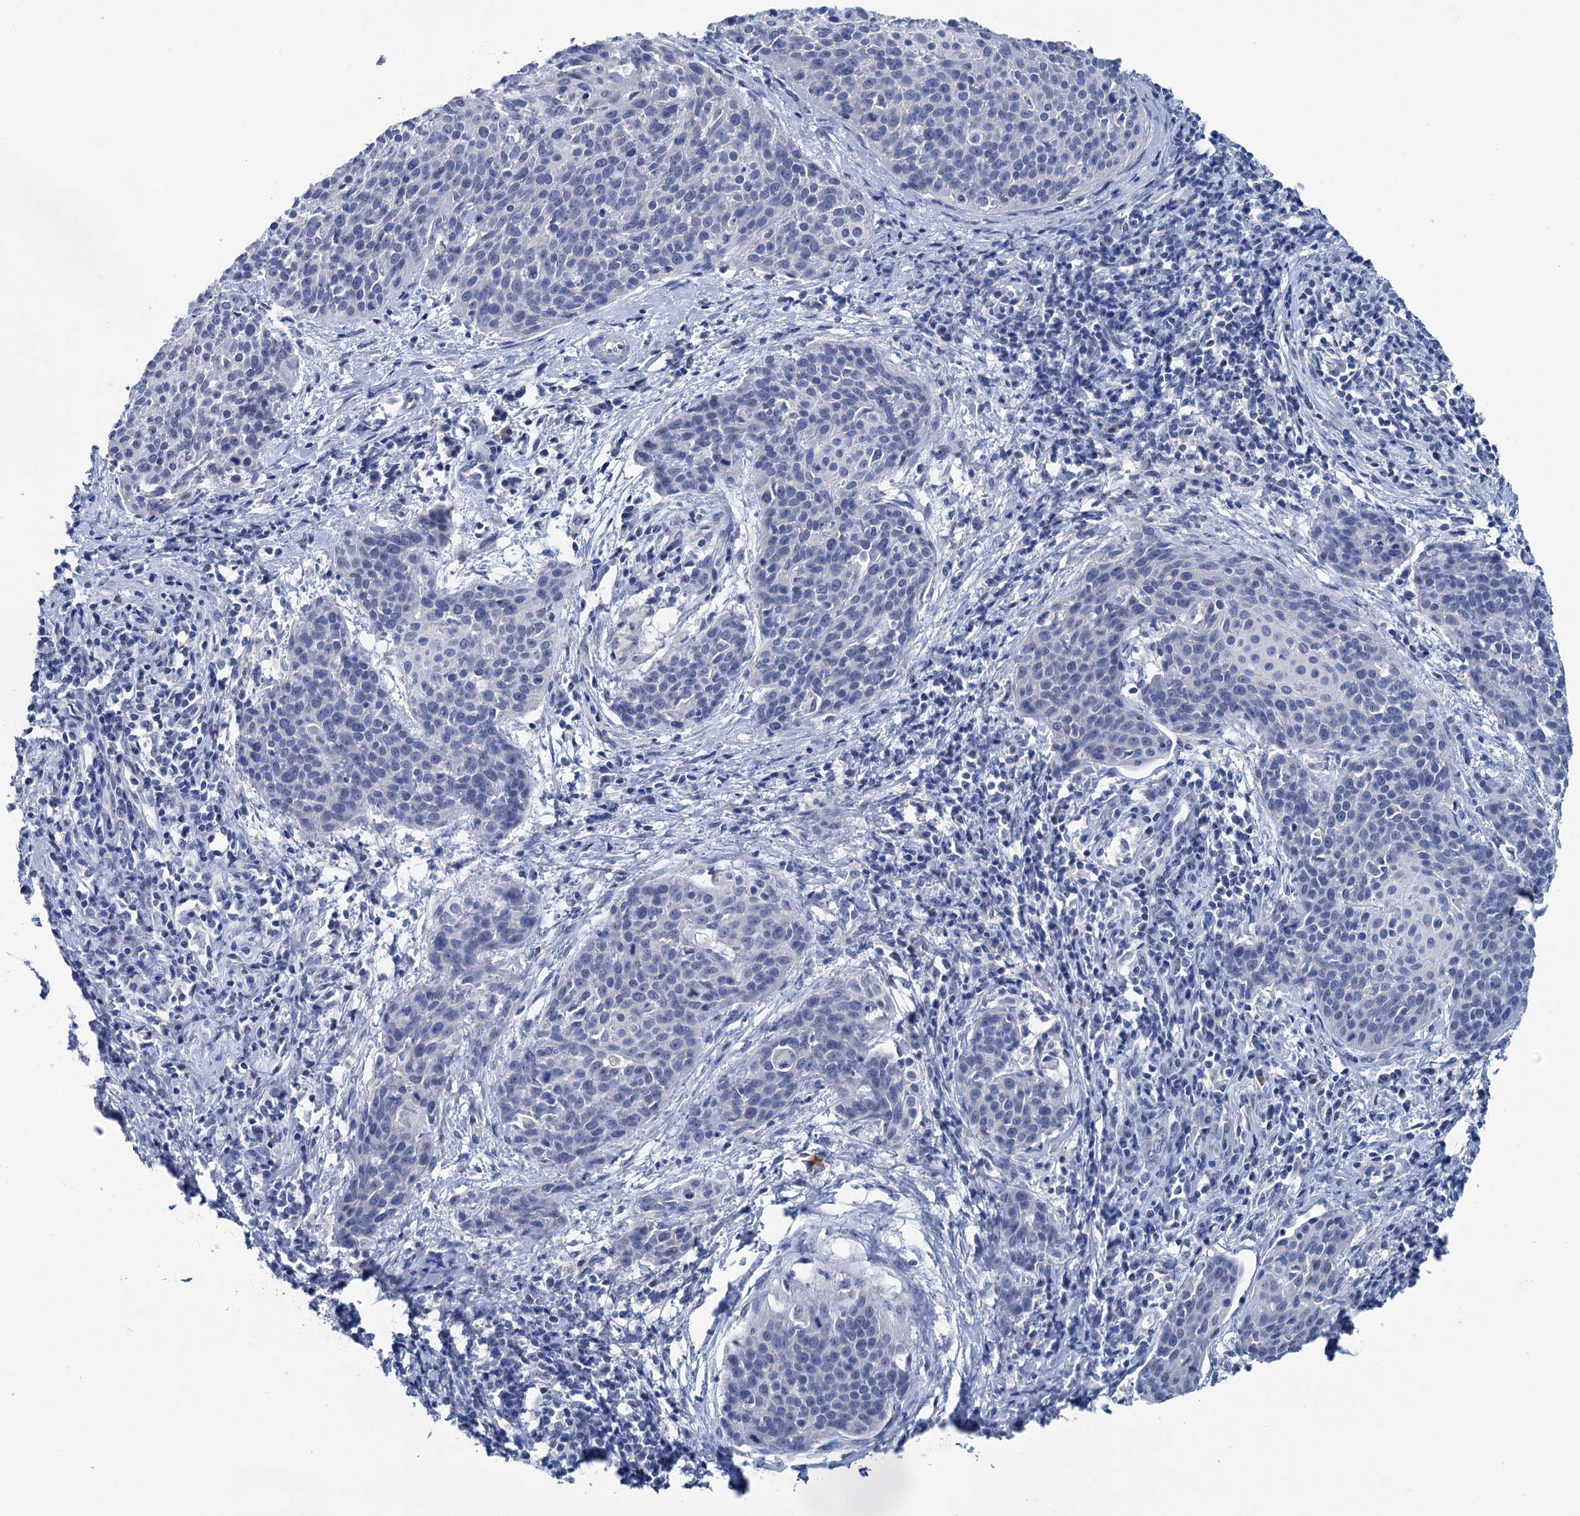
{"staining": {"intensity": "negative", "quantity": "none", "location": "none"}, "tissue": "cervical cancer", "cell_type": "Tumor cells", "image_type": "cancer", "snomed": [{"axis": "morphology", "description": "Squamous cell carcinoma, NOS"}, {"axis": "topography", "description": "Cervix"}], "caption": "Histopathology image shows no protein positivity in tumor cells of cervical squamous cell carcinoma tissue. (Immunohistochemistry, brightfield microscopy, high magnification).", "gene": "MYOZ3", "patient": {"sex": "female", "age": 38}}